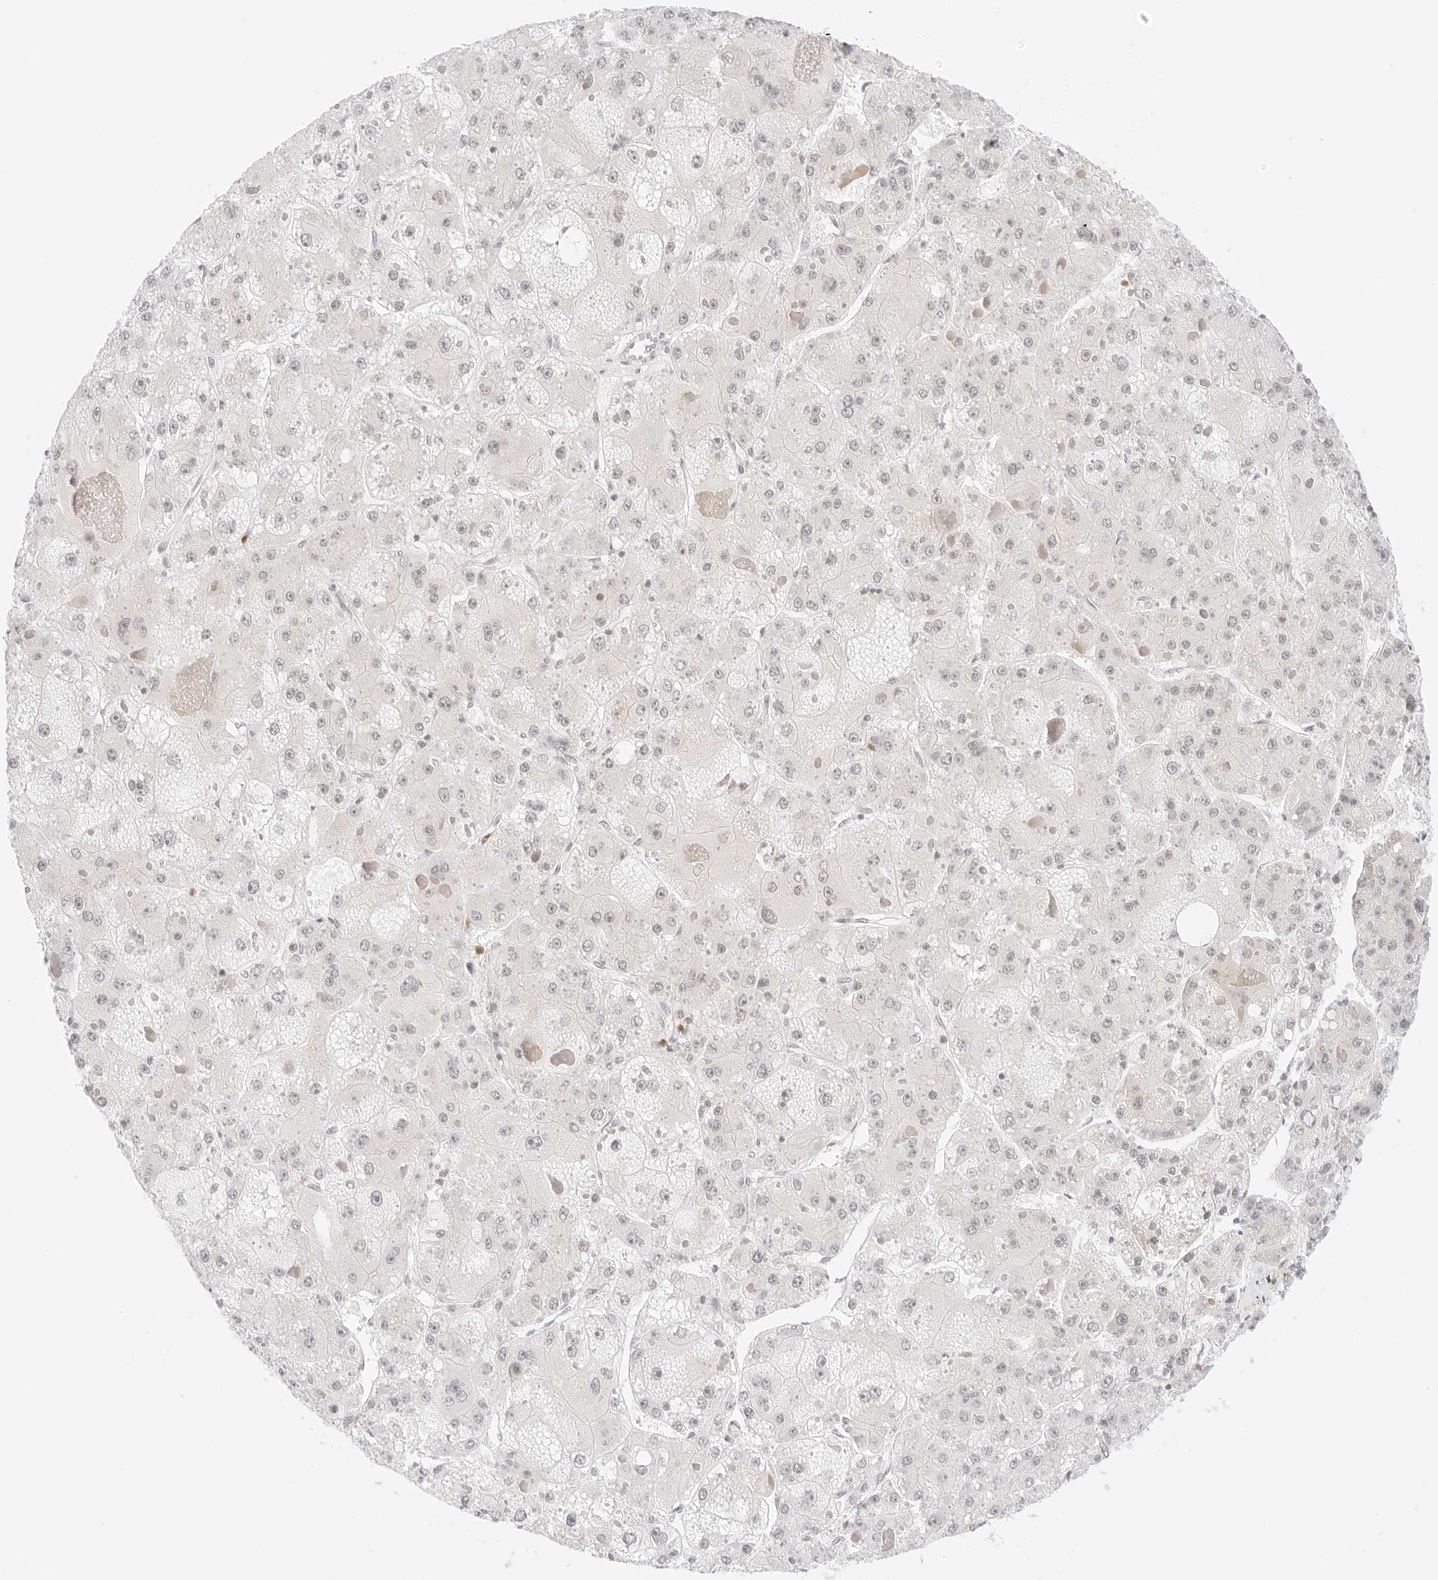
{"staining": {"intensity": "negative", "quantity": "none", "location": "none"}, "tissue": "liver cancer", "cell_type": "Tumor cells", "image_type": "cancer", "snomed": [{"axis": "morphology", "description": "Carcinoma, Hepatocellular, NOS"}, {"axis": "topography", "description": "Liver"}], "caption": "High magnification brightfield microscopy of liver hepatocellular carcinoma stained with DAB (3,3'-diaminobenzidine) (brown) and counterstained with hematoxylin (blue): tumor cells show no significant expression.", "gene": "POLR3C", "patient": {"sex": "female", "age": 73}}